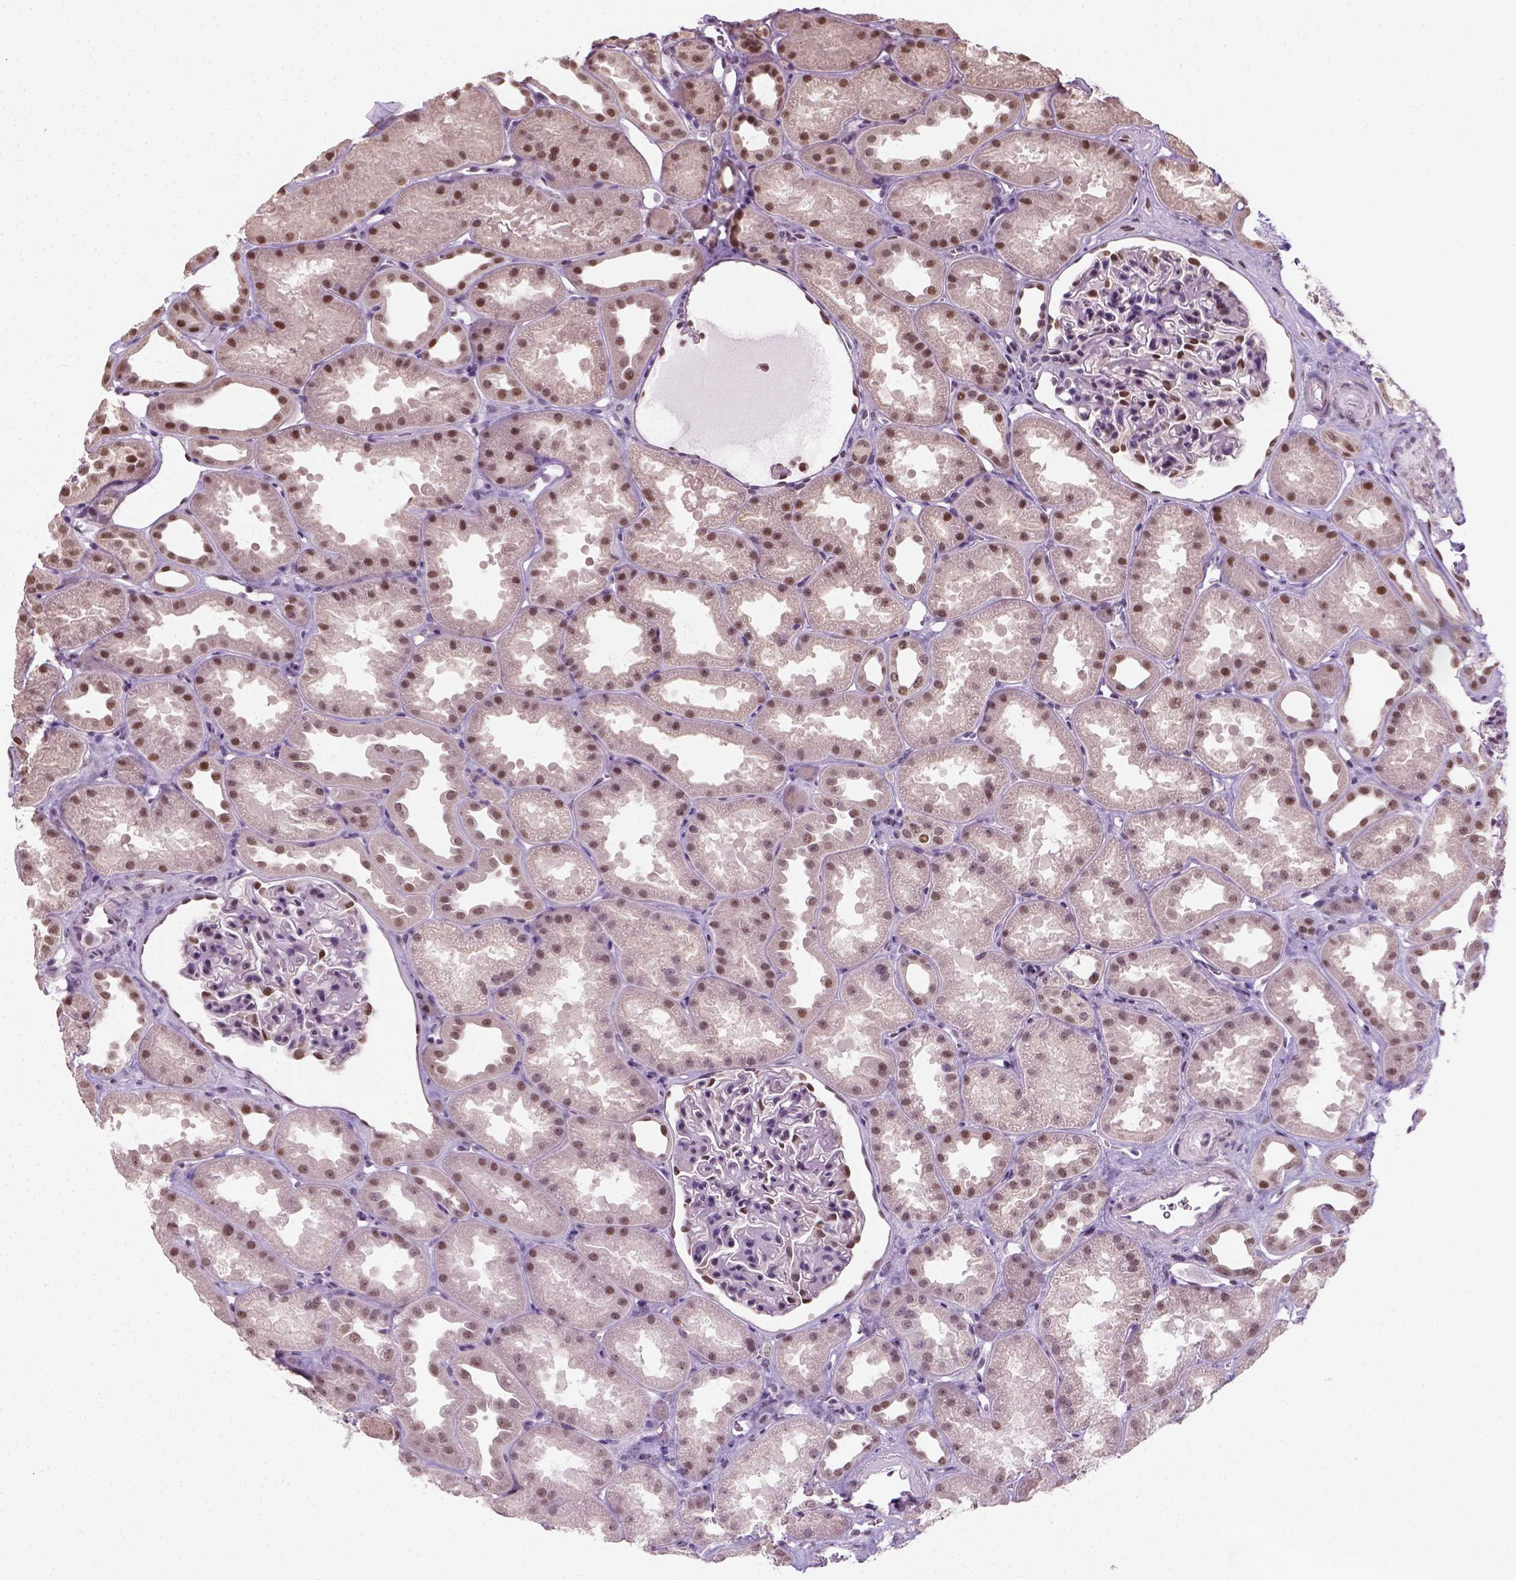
{"staining": {"intensity": "moderate", "quantity": "25%-75%", "location": "nuclear"}, "tissue": "kidney", "cell_type": "Cells in glomeruli", "image_type": "normal", "snomed": [{"axis": "morphology", "description": "Normal tissue, NOS"}, {"axis": "topography", "description": "Kidney"}], "caption": "An IHC micrograph of benign tissue is shown. Protein staining in brown highlights moderate nuclear positivity in kidney within cells in glomeruli.", "gene": "C1orf112", "patient": {"sex": "male", "age": 61}}